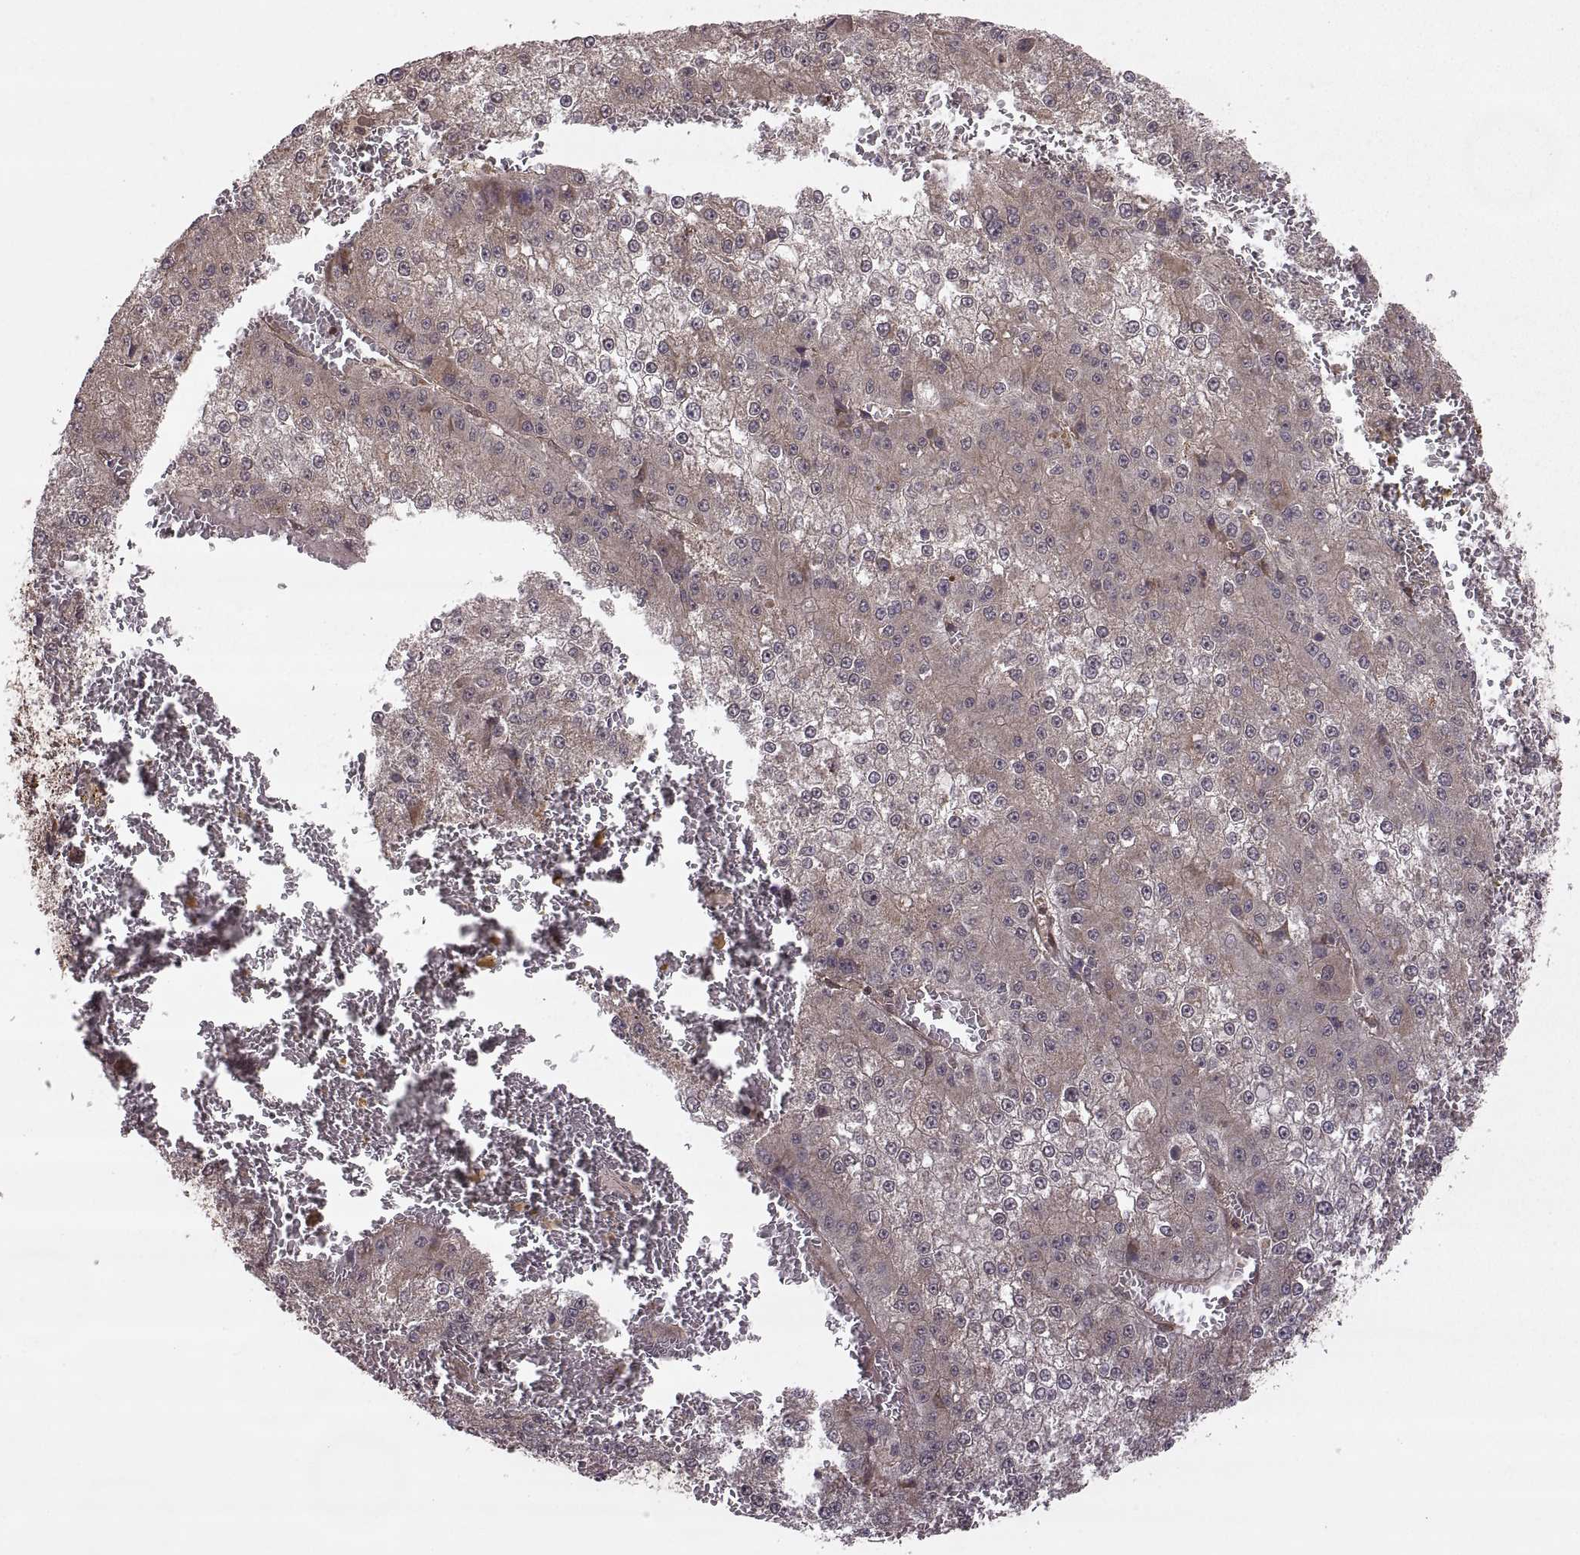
{"staining": {"intensity": "weak", "quantity": "25%-75%", "location": "cytoplasmic/membranous"}, "tissue": "liver cancer", "cell_type": "Tumor cells", "image_type": "cancer", "snomed": [{"axis": "morphology", "description": "Carcinoma, Hepatocellular, NOS"}, {"axis": "topography", "description": "Liver"}], "caption": "DAB immunohistochemical staining of human liver hepatocellular carcinoma exhibits weak cytoplasmic/membranous protein expression in approximately 25%-75% of tumor cells.", "gene": "DEDD", "patient": {"sex": "female", "age": 73}}